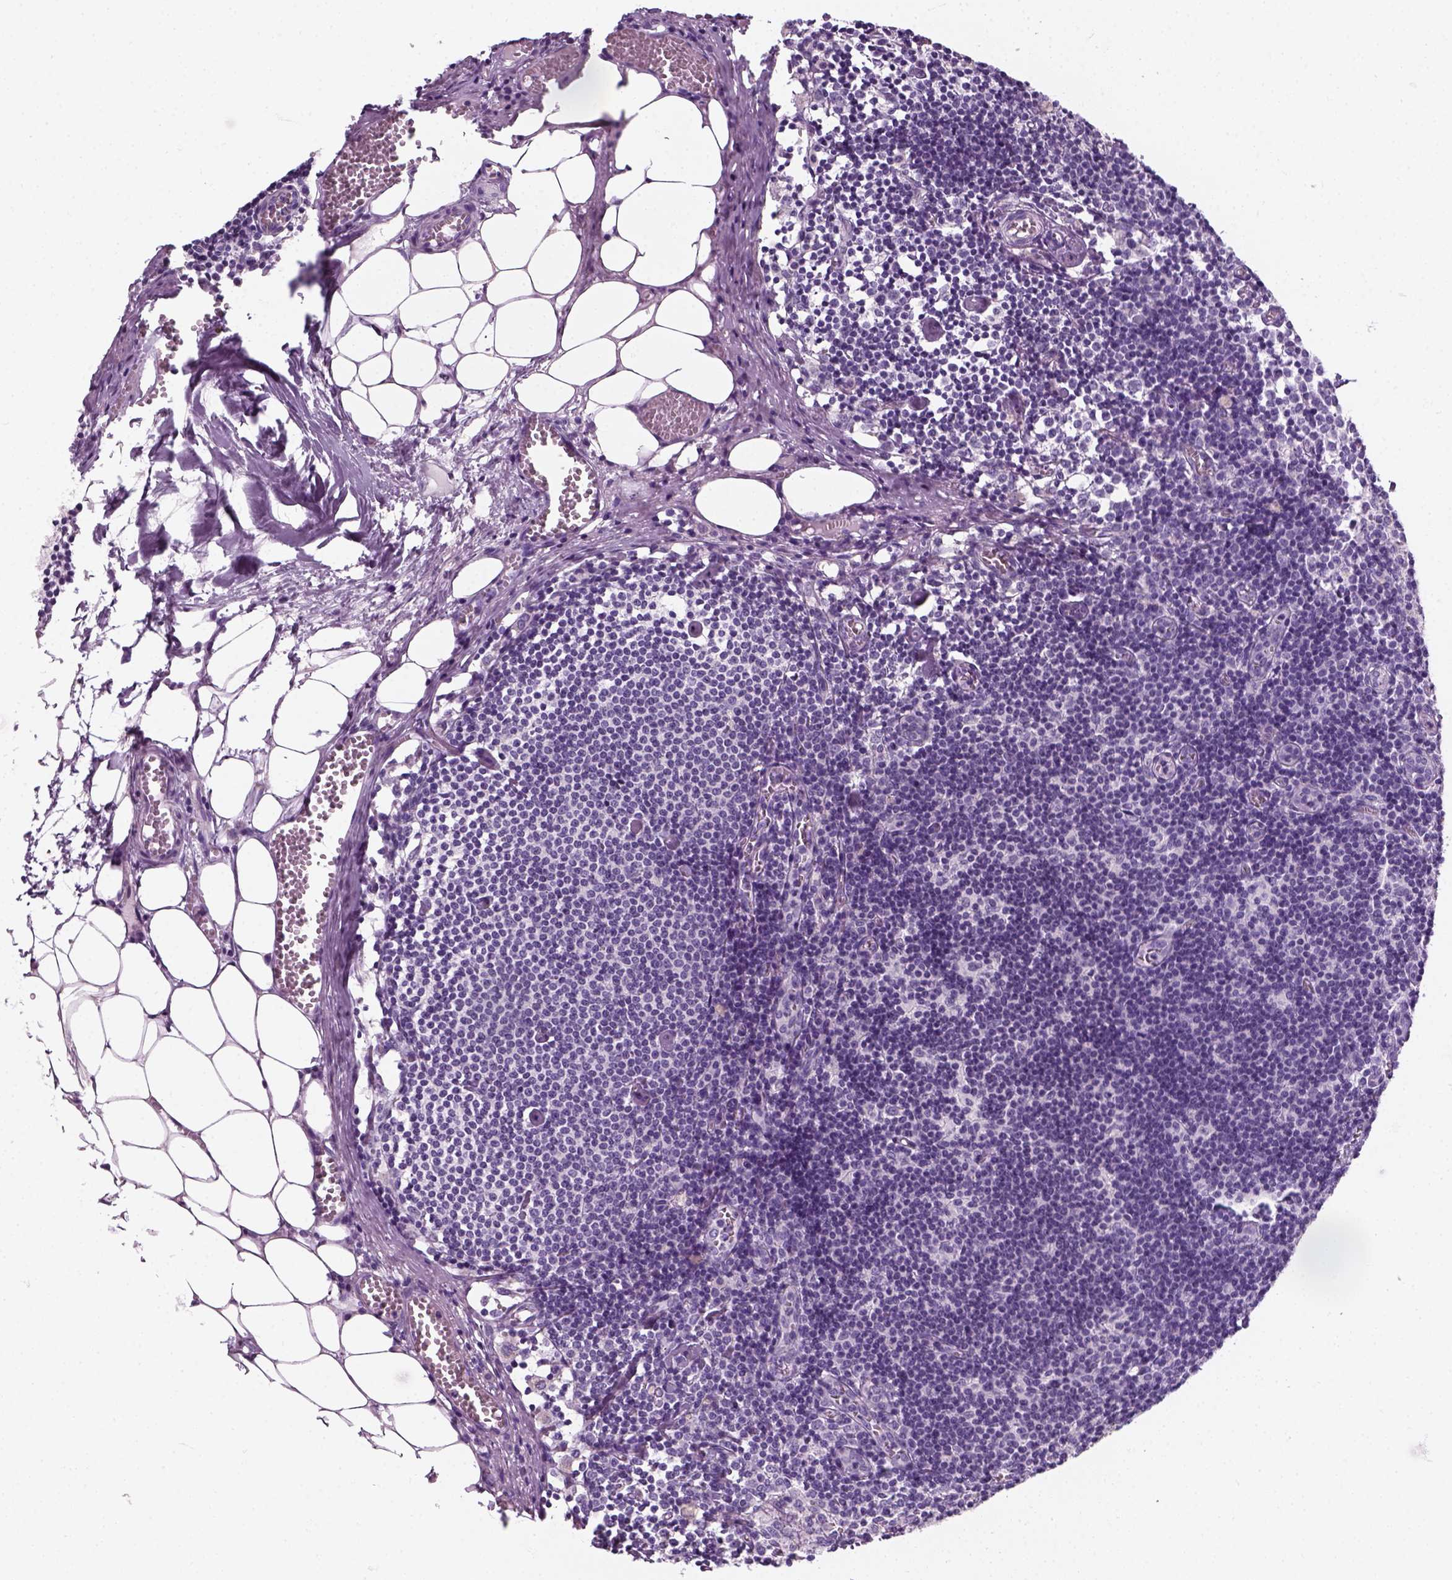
{"staining": {"intensity": "negative", "quantity": "none", "location": "none"}, "tissue": "lymph node", "cell_type": "Germinal center cells", "image_type": "normal", "snomed": [{"axis": "morphology", "description": "Normal tissue, NOS"}, {"axis": "topography", "description": "Lymph node"}], "caption": "Protein analysis of normal lymph node demonstrates no significant positivity in germinal center cells.", "gene": "SLC12A5", "patient": {"sex": "female", "age": 52}}